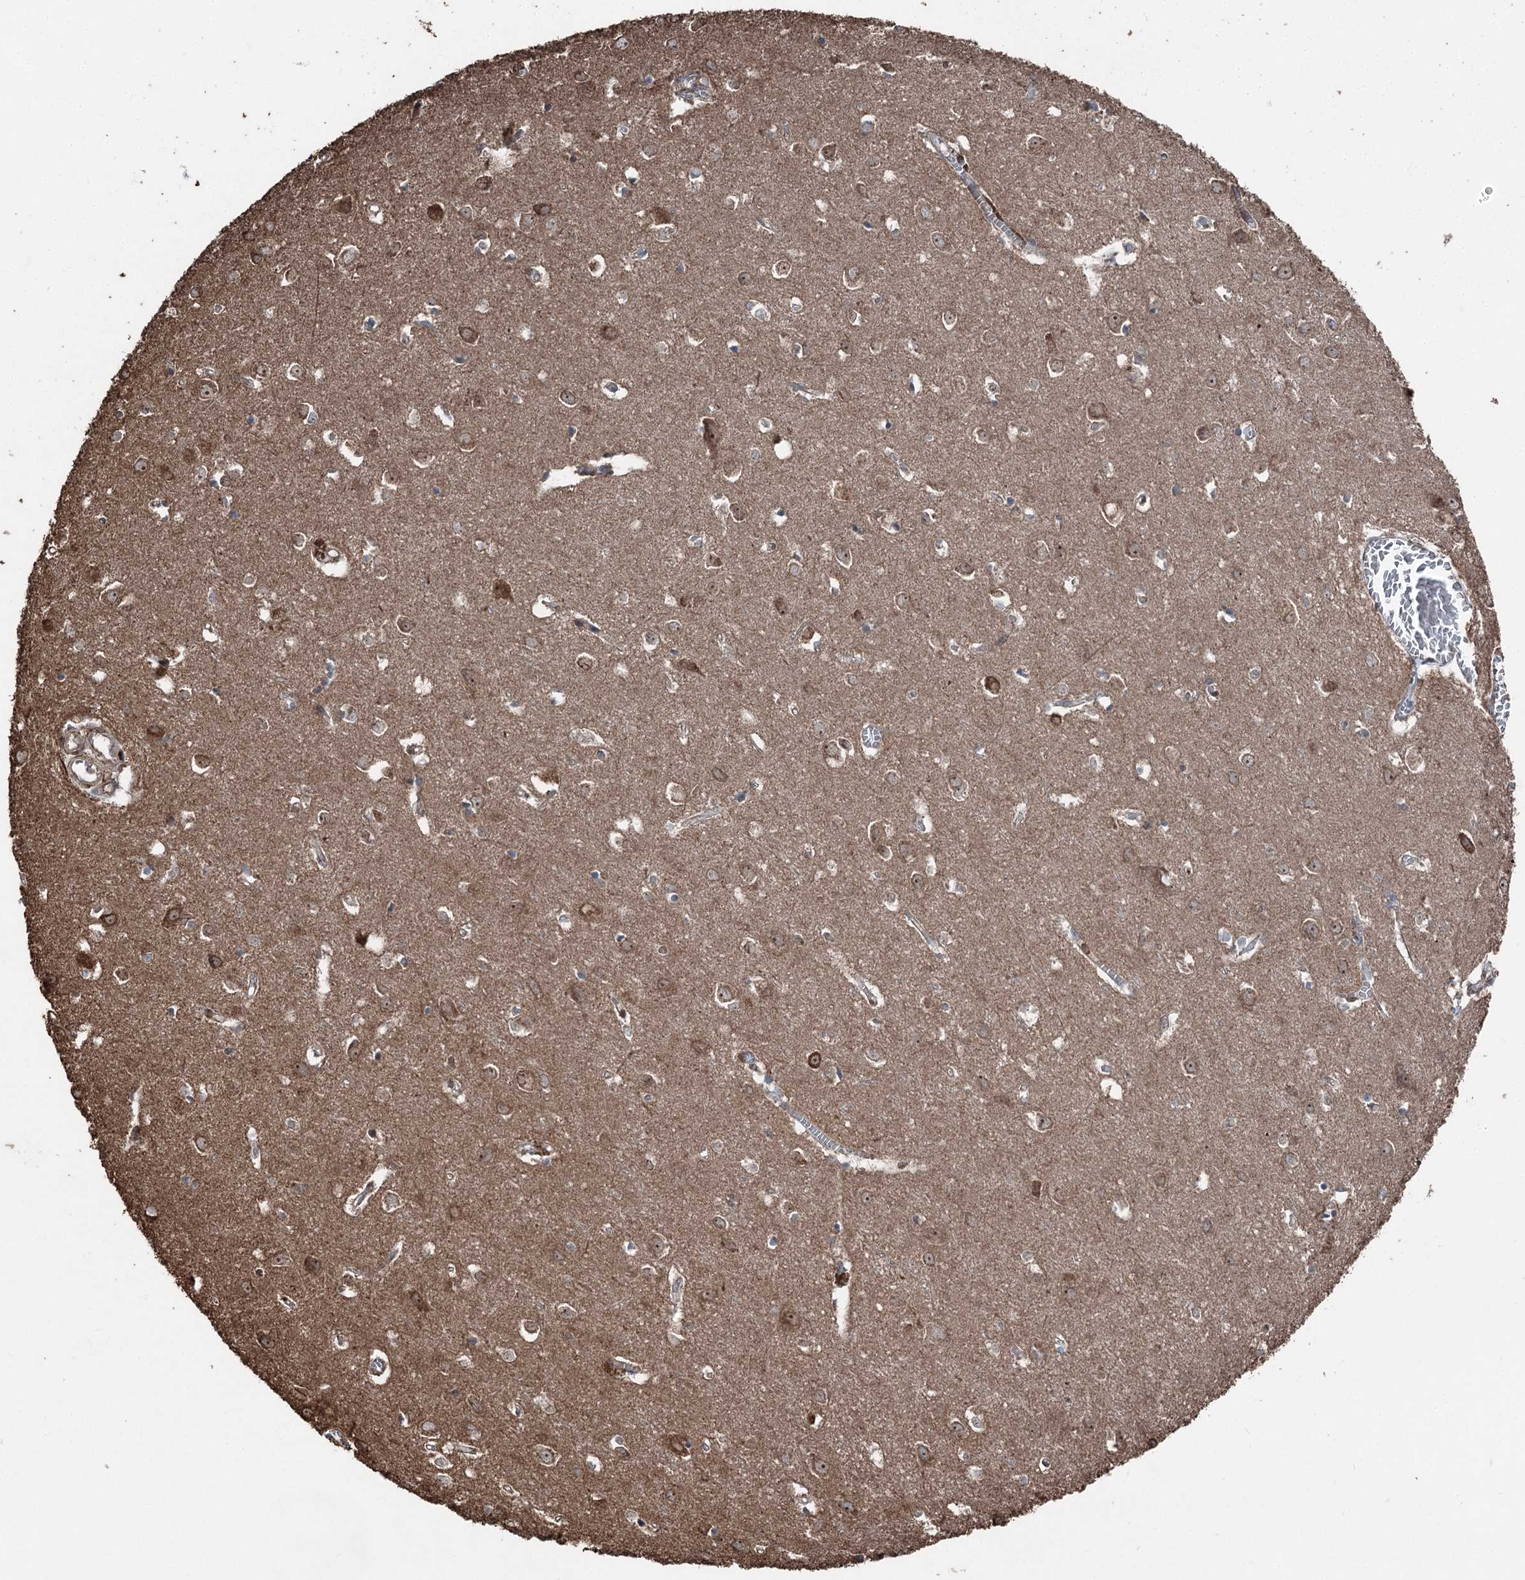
{"staining": {"intensity": "weak", "quantity": ">75%", "location": "cytoplasmic/membranous,nuclear"}, "tissue": "cerebral cortex", "cell_type": "Endothelial cells", "image_type": "normal", "snomed": [{"axis": "morphology", "description": "Normal tissue, NOS"}, {"axis": "topography", "description": "Cerebral cortex"}], "caption": "Brown immunohistochemical staining in unremarkable human cerebral cortex exhibits weak cytoplasmic/membranous,nuclear expression in about >75% of endothelial cells.", "gene": "STEEP1", "patient": {"sex": "female", "age": 64}}